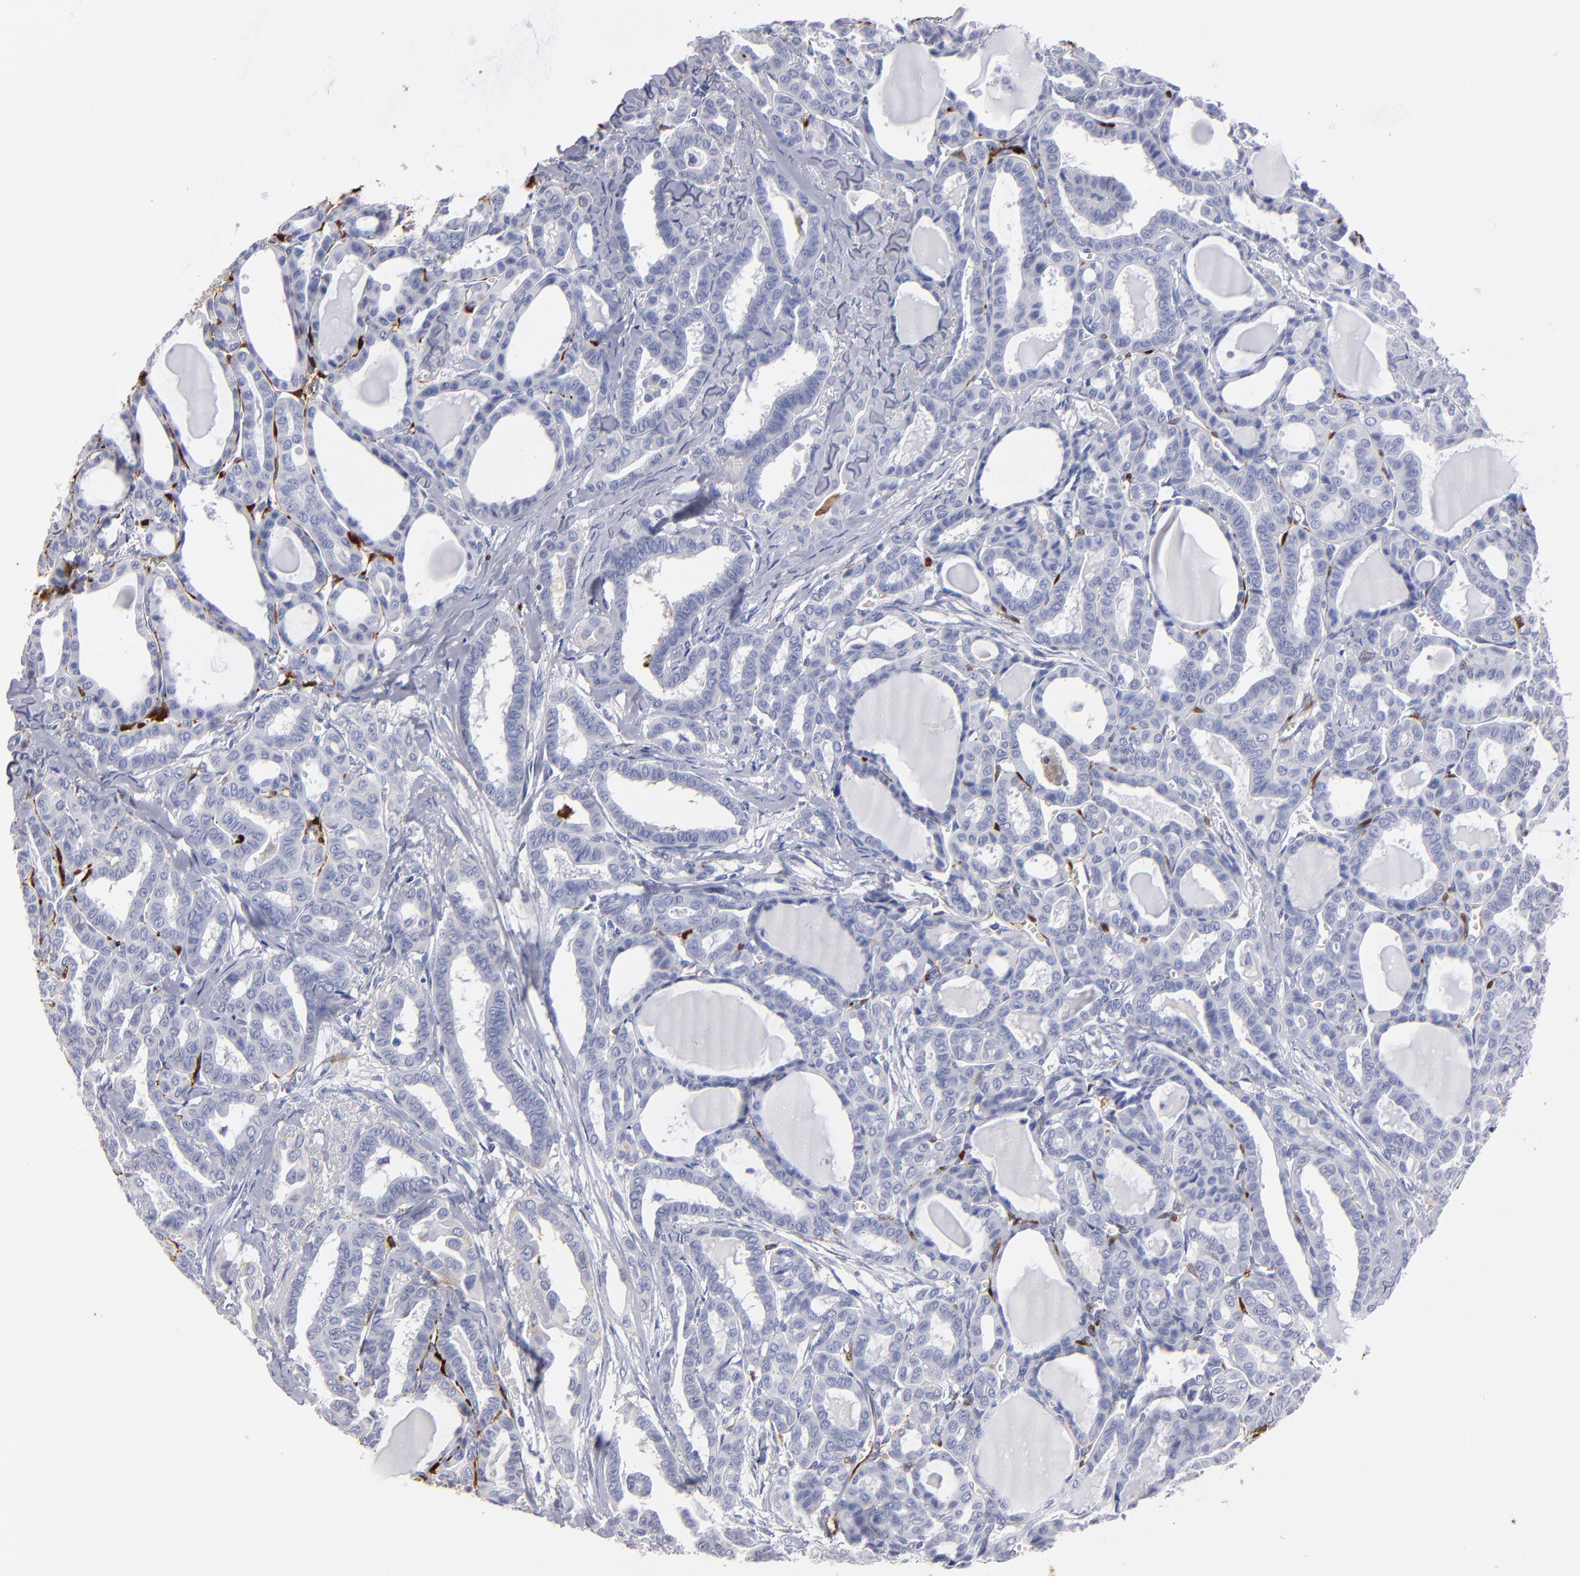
{"staining": {"intensity": "negative", "quantity": "none", "location": "none"}, "tissue": "thyroid cancer", "cell_type": "Tumor cells", "image_type": "cancer", "snomed": [{"axis": "morphology", "description": "Carcinoma, NOS"}, {"axis": "topography", "description": "Thyroid gland"}], "caption": "A photomicrograph of human carcinoma (thyroid) is negative for staining in tumor cells. (DAB (3,3'-diaminobenzidine) immunohistochemistry (IHC) visualized using brightfield microscopy, high magnification).", "gene": "FABP4", "patient": {"sex": "female", "age": 91}}